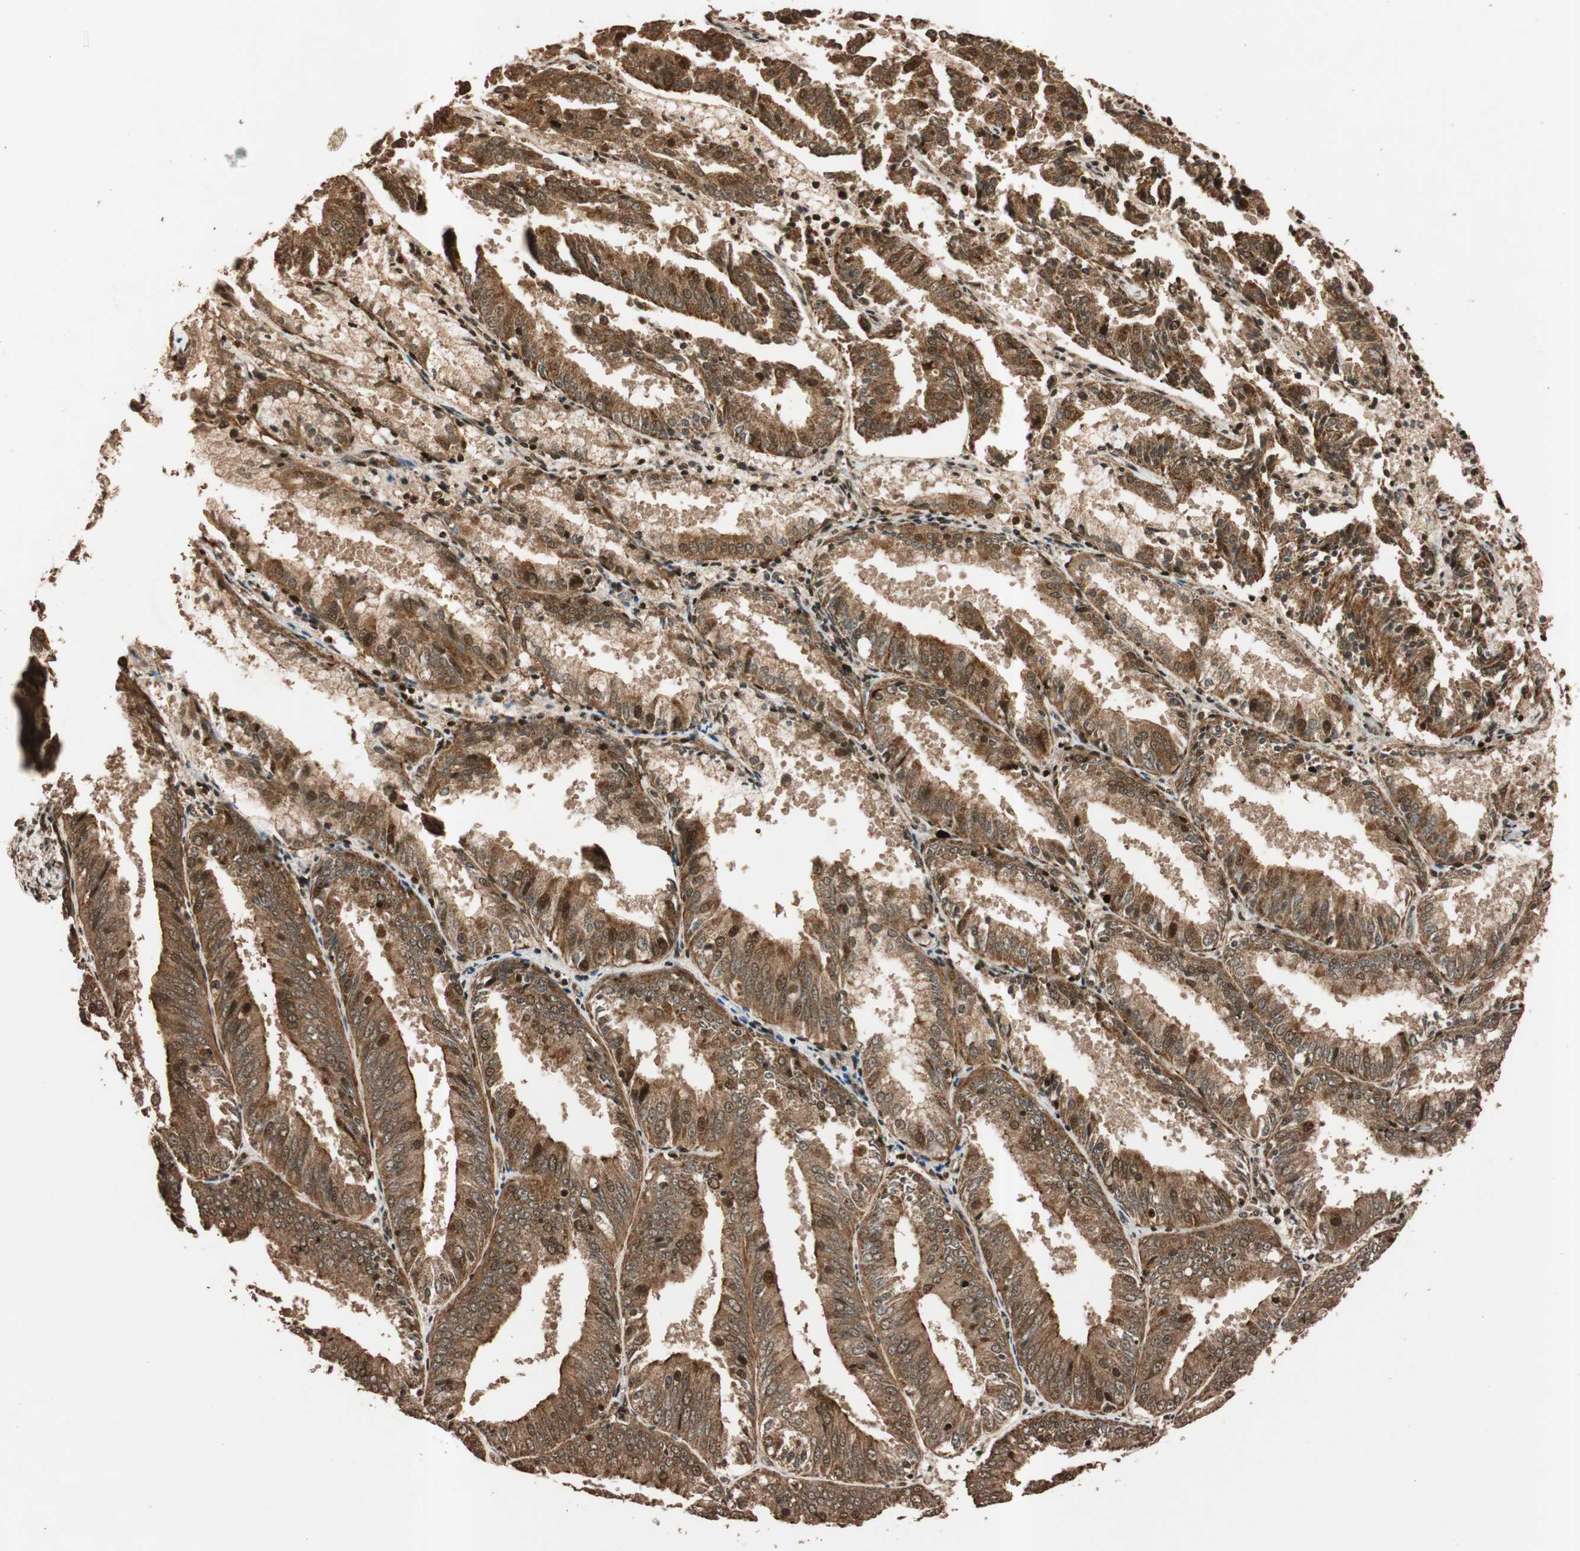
{"staining": {"intensity": "moderate", "quantity": ">75%", "location": "cytoplasmic/membranous"}, "tissue": "endometrial cancer", "cell_type": "Tumor cells", "image_type": "cancer", "snomed": [{"axis": "morphology", "description": "Adenocarcinoma, NOS"}, {"axis": "topography", "description": "Endometrium"}], "caption": "An IHC photomicrograph of neoplastic tissue is shown. Protein staining in brown highlights moderate cytoplasmic/membranous positivity in adenocarcinoma (endometrial) within tumor cells.", "gene": "ALKBH5", "patient": {"sex": "female", "age": 63}}